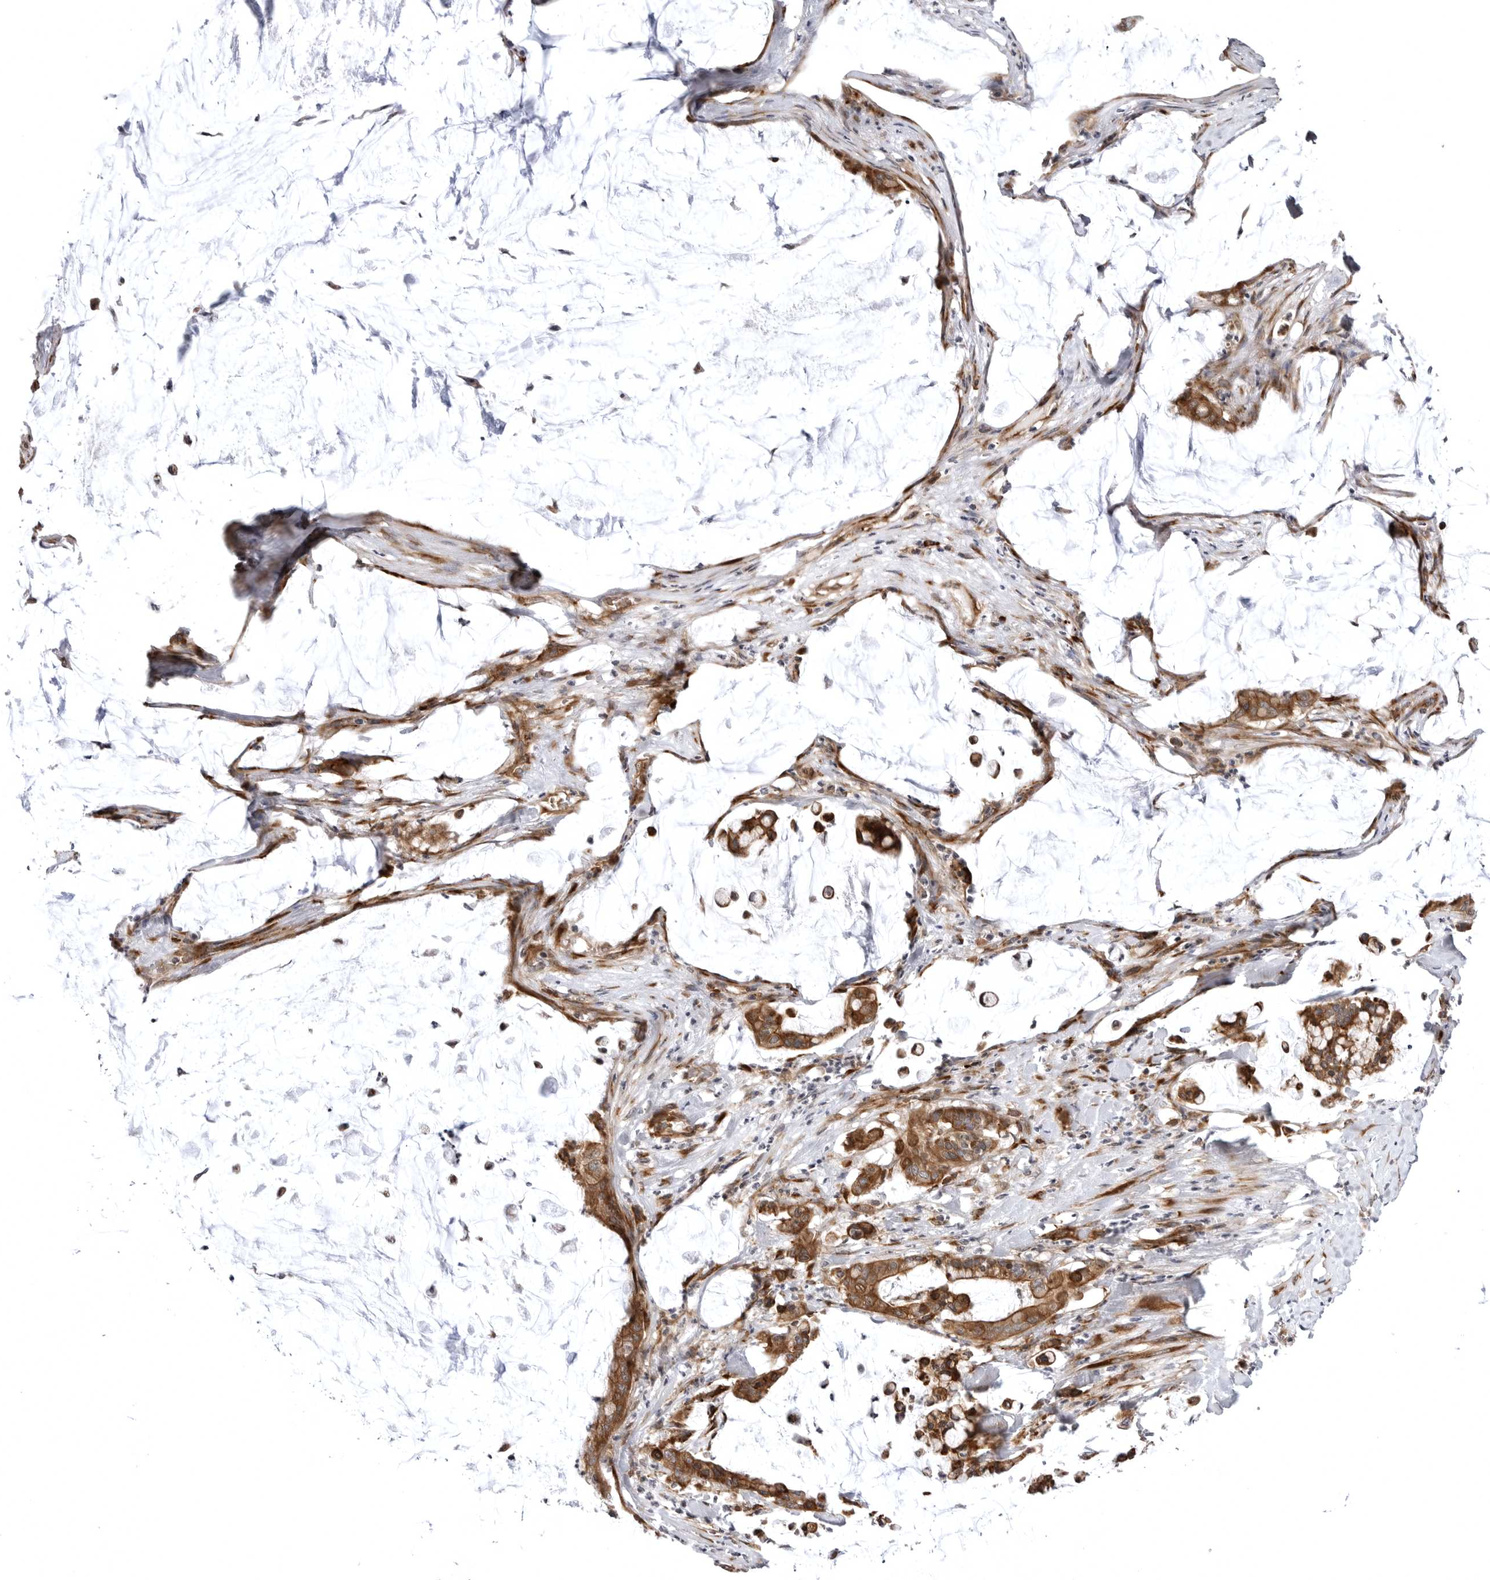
{"staining": {"intensity": "moderate", "quantity": ">75%", "location": "cytoplasmic/membranous"}, "tissue": "pancreatic cancer", "cell_type": "Tumor cells", "image_type": "cancer", "snomed": [{"axis": "morphology", "description": "Adenocarcinoma, NOS"}, {"axis": "topography", "description": "Pancreas"}], "caption": "Immunohistochemistry image of human pancreatic cancer (adenocarcinoma) stained for a protein (brown), which reveals medium levels of moderate cytoplasmic/membranous staining in approximately >75% of tumor cells.", "gene": "ARL5A", "patient": {"sex": "male", "age": 41}}